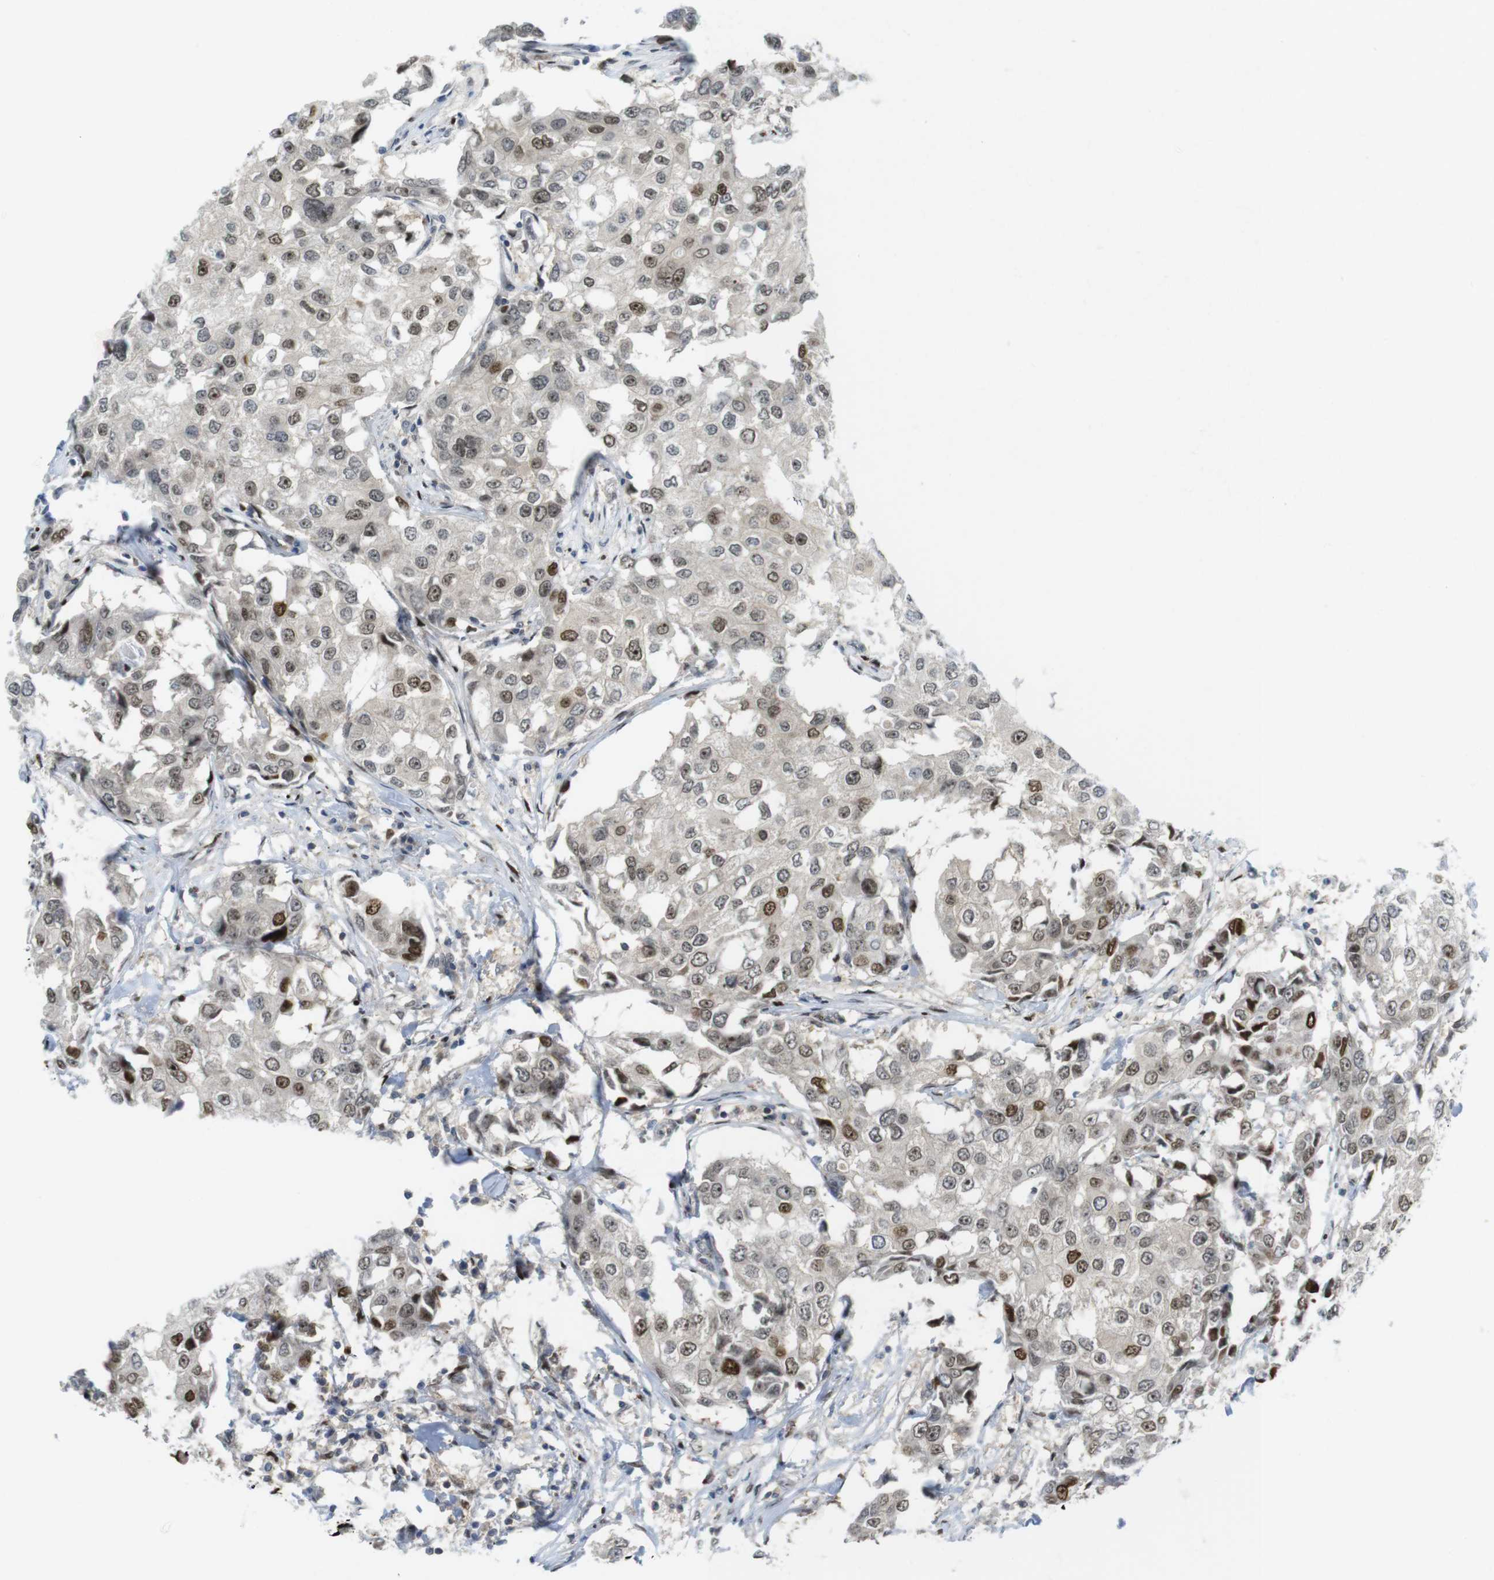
{"staining": {"intensity": "moderate", "quantity": "25%-75%", "location": "nuclear"}, "tissue": "breast cancer", "cell_type": "Tumor cells", "image_type": "cancer", "snomed": [{"axis": "morphology", "description": "Duct carcinoma"}, {"axis": "topography", "description": "Breast"}], "caption": "IHC (DAB) staining of intraductal carcinoma (breast) displays moderate nuclear protein expression in about 25%-75% of tumor cells.", "gene": "RCC1", "patient": {"sex": "female", "age": 27}}